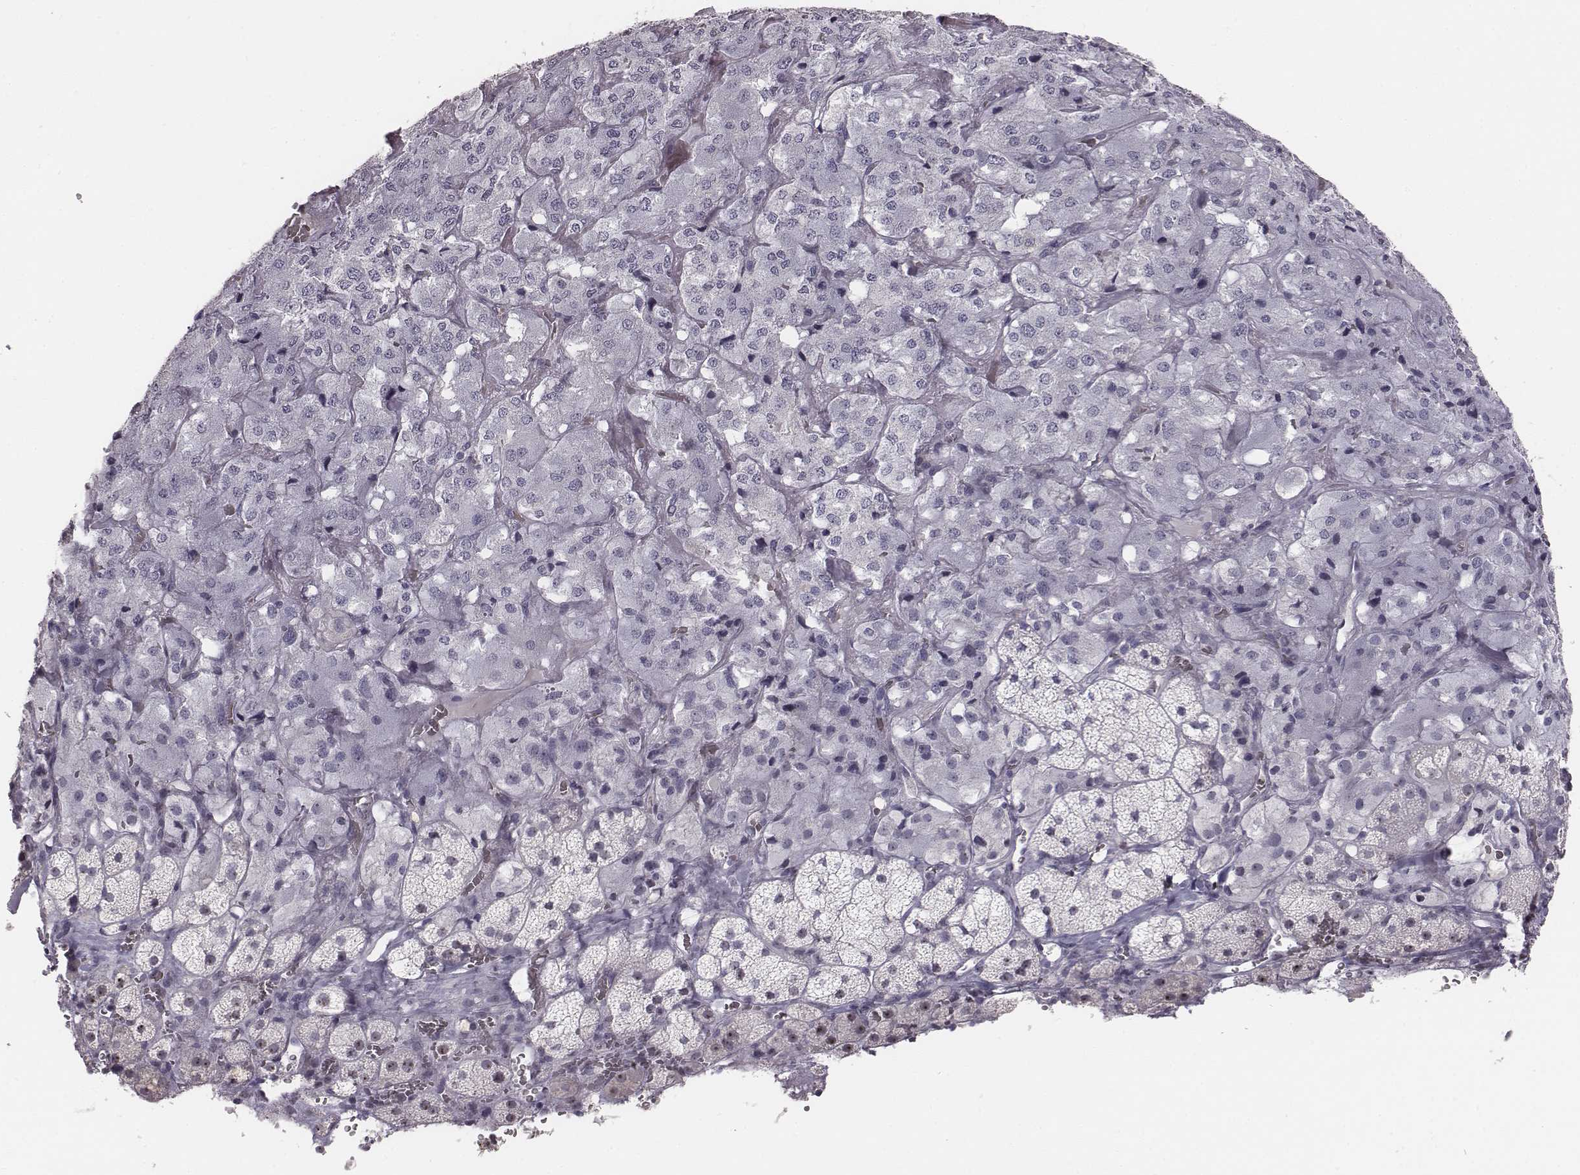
{"staining": {"intensity": "negative", "quantity": "none", "location": "none"}, "tissue": "adrenal gland", "cell_type": "Glandular cells", "image_type": "normal", "snomed": [{"axis": "morphology", "description": "Normal tissue, NOS"}, {"axis": "topography", "description": "Adrenal gland"}], "caption": "A high-resolution image shows immunohistochemistry staining of unremarkable adrenal gland, which reveals no significant staining in glandular cells. (DAB IHC, high magnification).", "gene": "NIFK", "patient": {"sex": "male", "age": 57}}